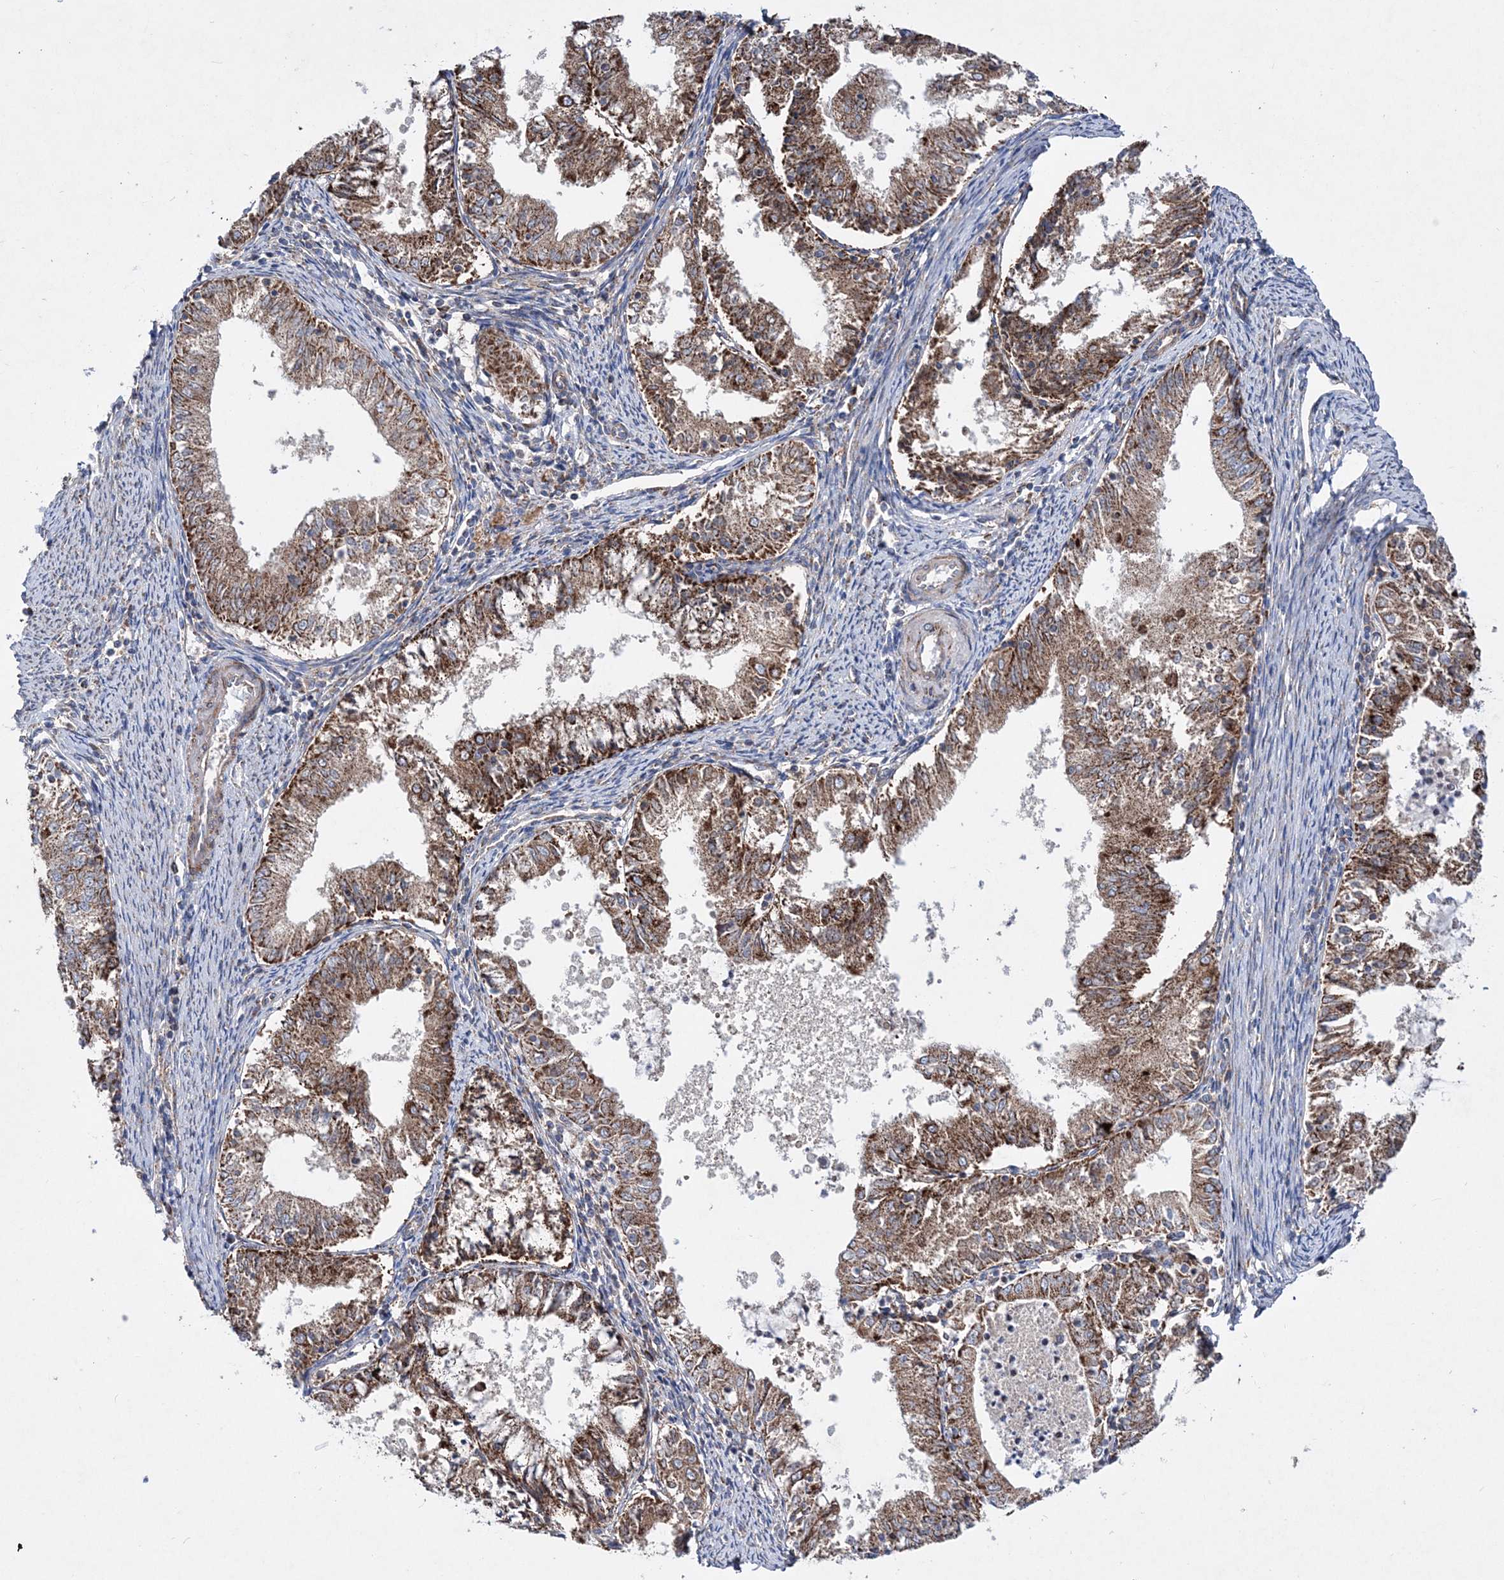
{"staining": {"intensity": "moderate", "quantity": ">75%", "location": "cytoplasmic/membranous"}, "tissue": "endometrial cancer", "cell_type": "Tumor cells", "image_type": "cancer", "snomed": [{"axis": "morphology", "description": "Adenocarcinoma, NOS"}, {"axis": "topography", "description": "Endometrium"}], "caption": "About >75% of tumor cells in endometrial cancer reveal moderate cytoplasmic/membranous protein expression as visualized by brown immunohistochemical staining.", "gene": "NGLY1", "patient": {"sex": "female", "age": 57}}